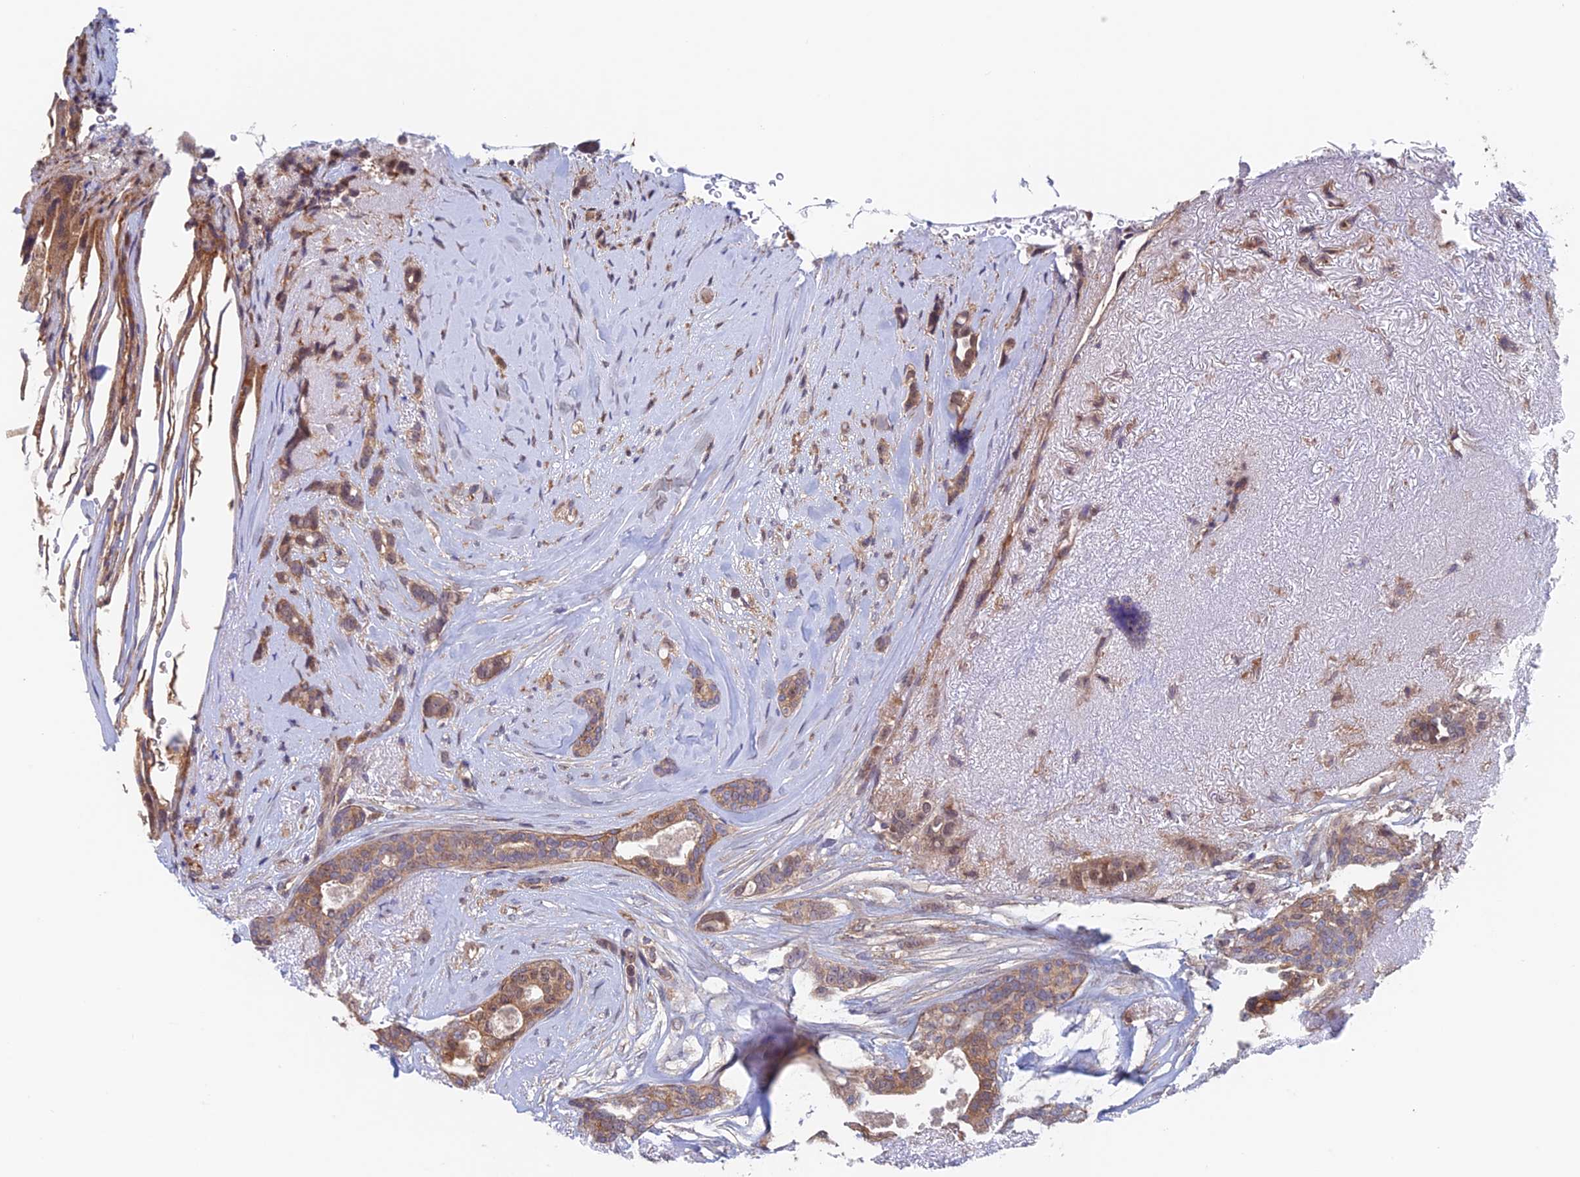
{"staining": {"intensity": "weak", "quantity": ">75%", "location": "cytoplasmic/membranous"}, "tissue": "breast cancer", "cell_type": "Tumor cells", "image_type": "cancer", "snomed": [{"axis": "morphology", "description": "Lobular carcinoma"}, {"axis": "topography", "description": "Breast"}], "caption": "Immunohistochemical staining of breast cancer (lobular carcinoma) demonstrates weak cytoplasmic/membranous protein positivity in approximately >75% of tumor cells. The protein is stained brown, and the nuclei are stained in blue (DAB (3,3'-diaminobenzidine) IHC with brightfield microscopy, high magnification).", "gene": "NUDT16L1", "patient": {"sex": "female", "age": 51}}